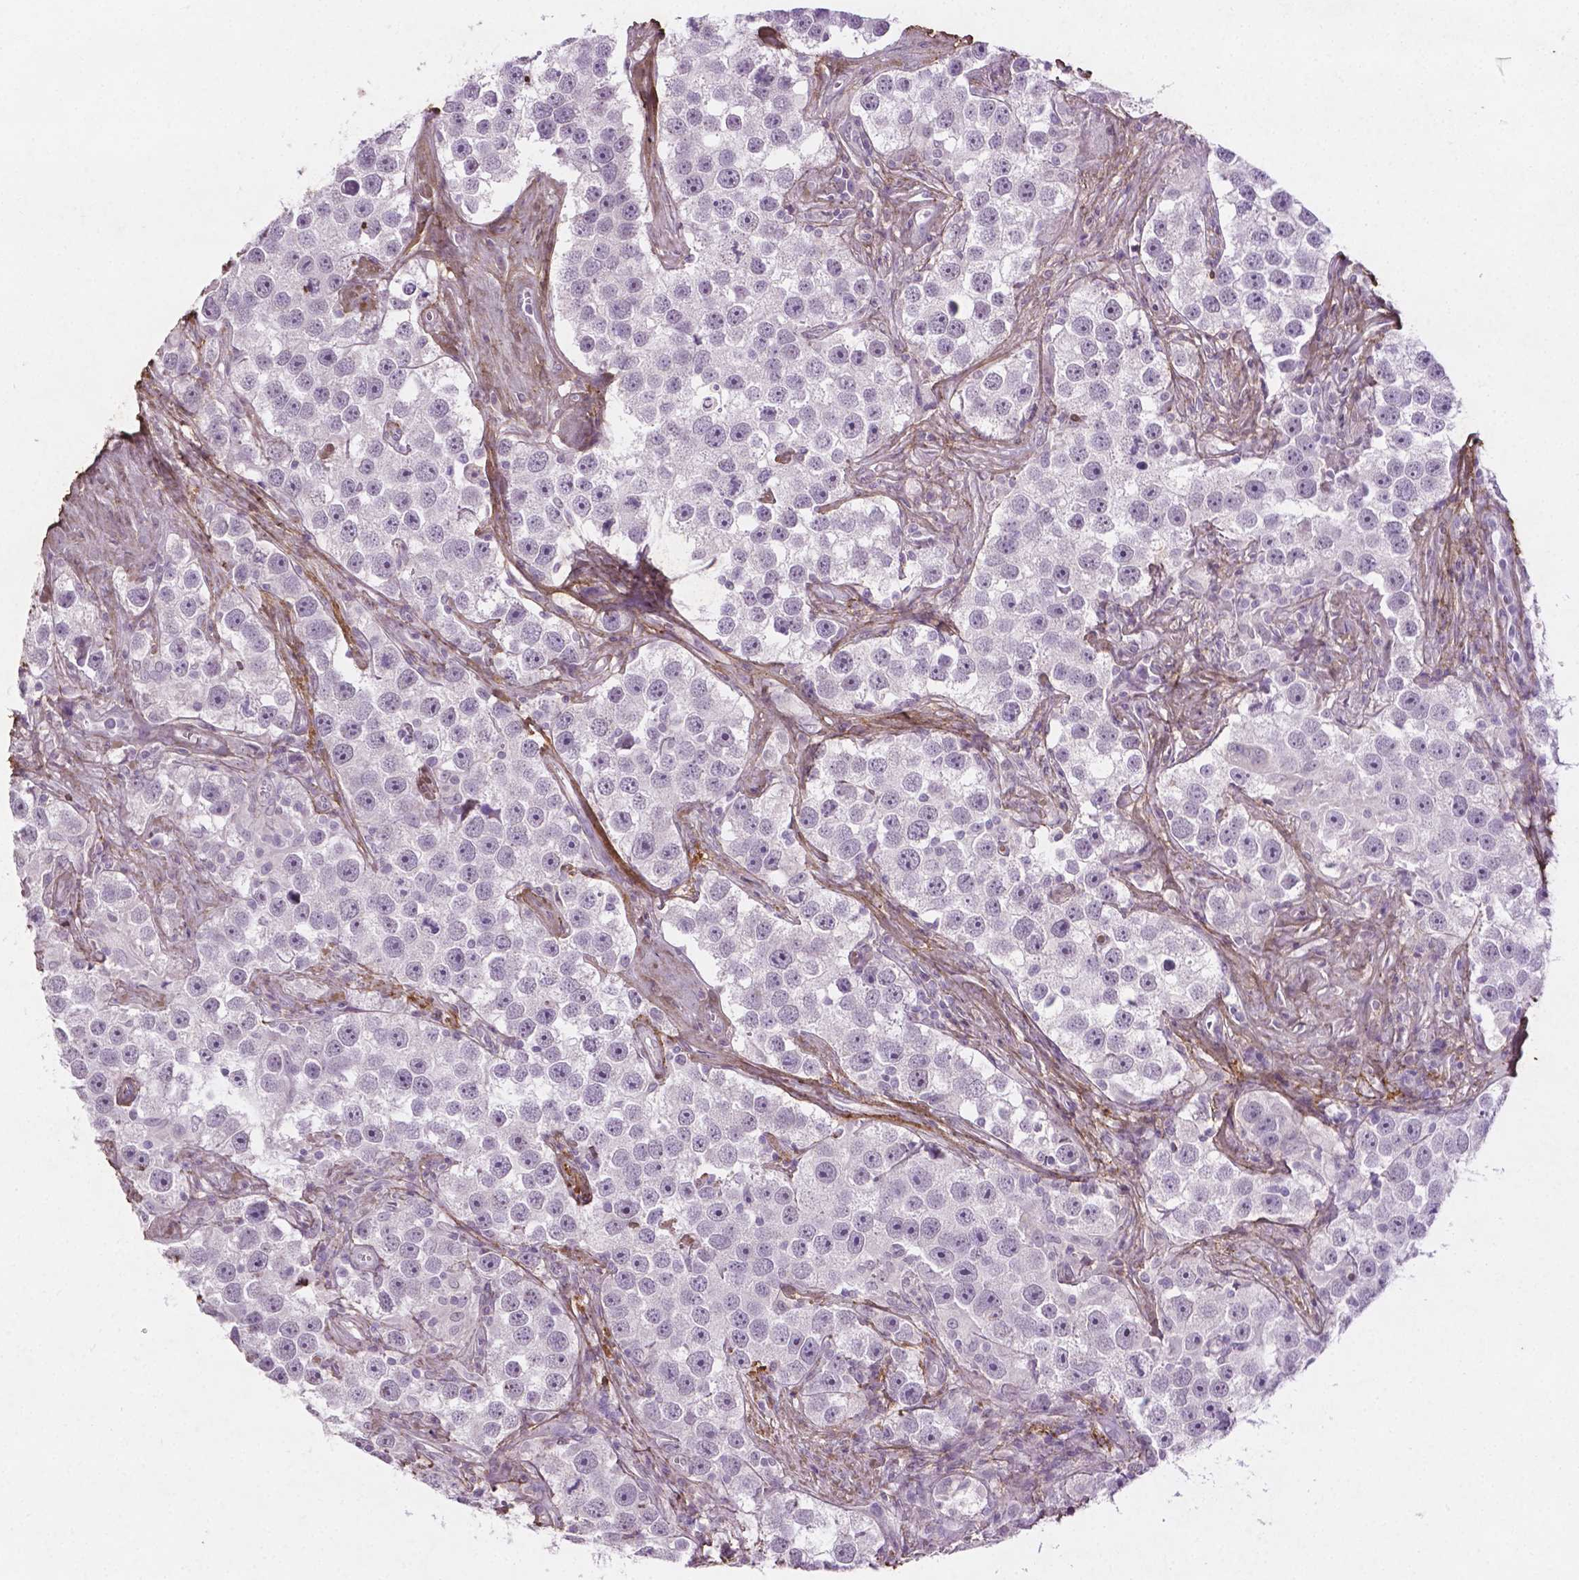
{"staining": {"intensity": "negative", "quantity": "none", "location": "none"}, "tissue": "testis cancer", "cell_type": "Tumor cells", "image_type": "cancer", "snomed": [{"axis": "morphology", "description": "Seminoma, NOS"}, {"axis": "topography", "description": "Testis"}], "caption": "The IHC photomicrograph has no significant expression in tumor cells of seminoma (testis) tissue.", "gene": "DLG2", "patient": {"sex": "male", "age": 49}}